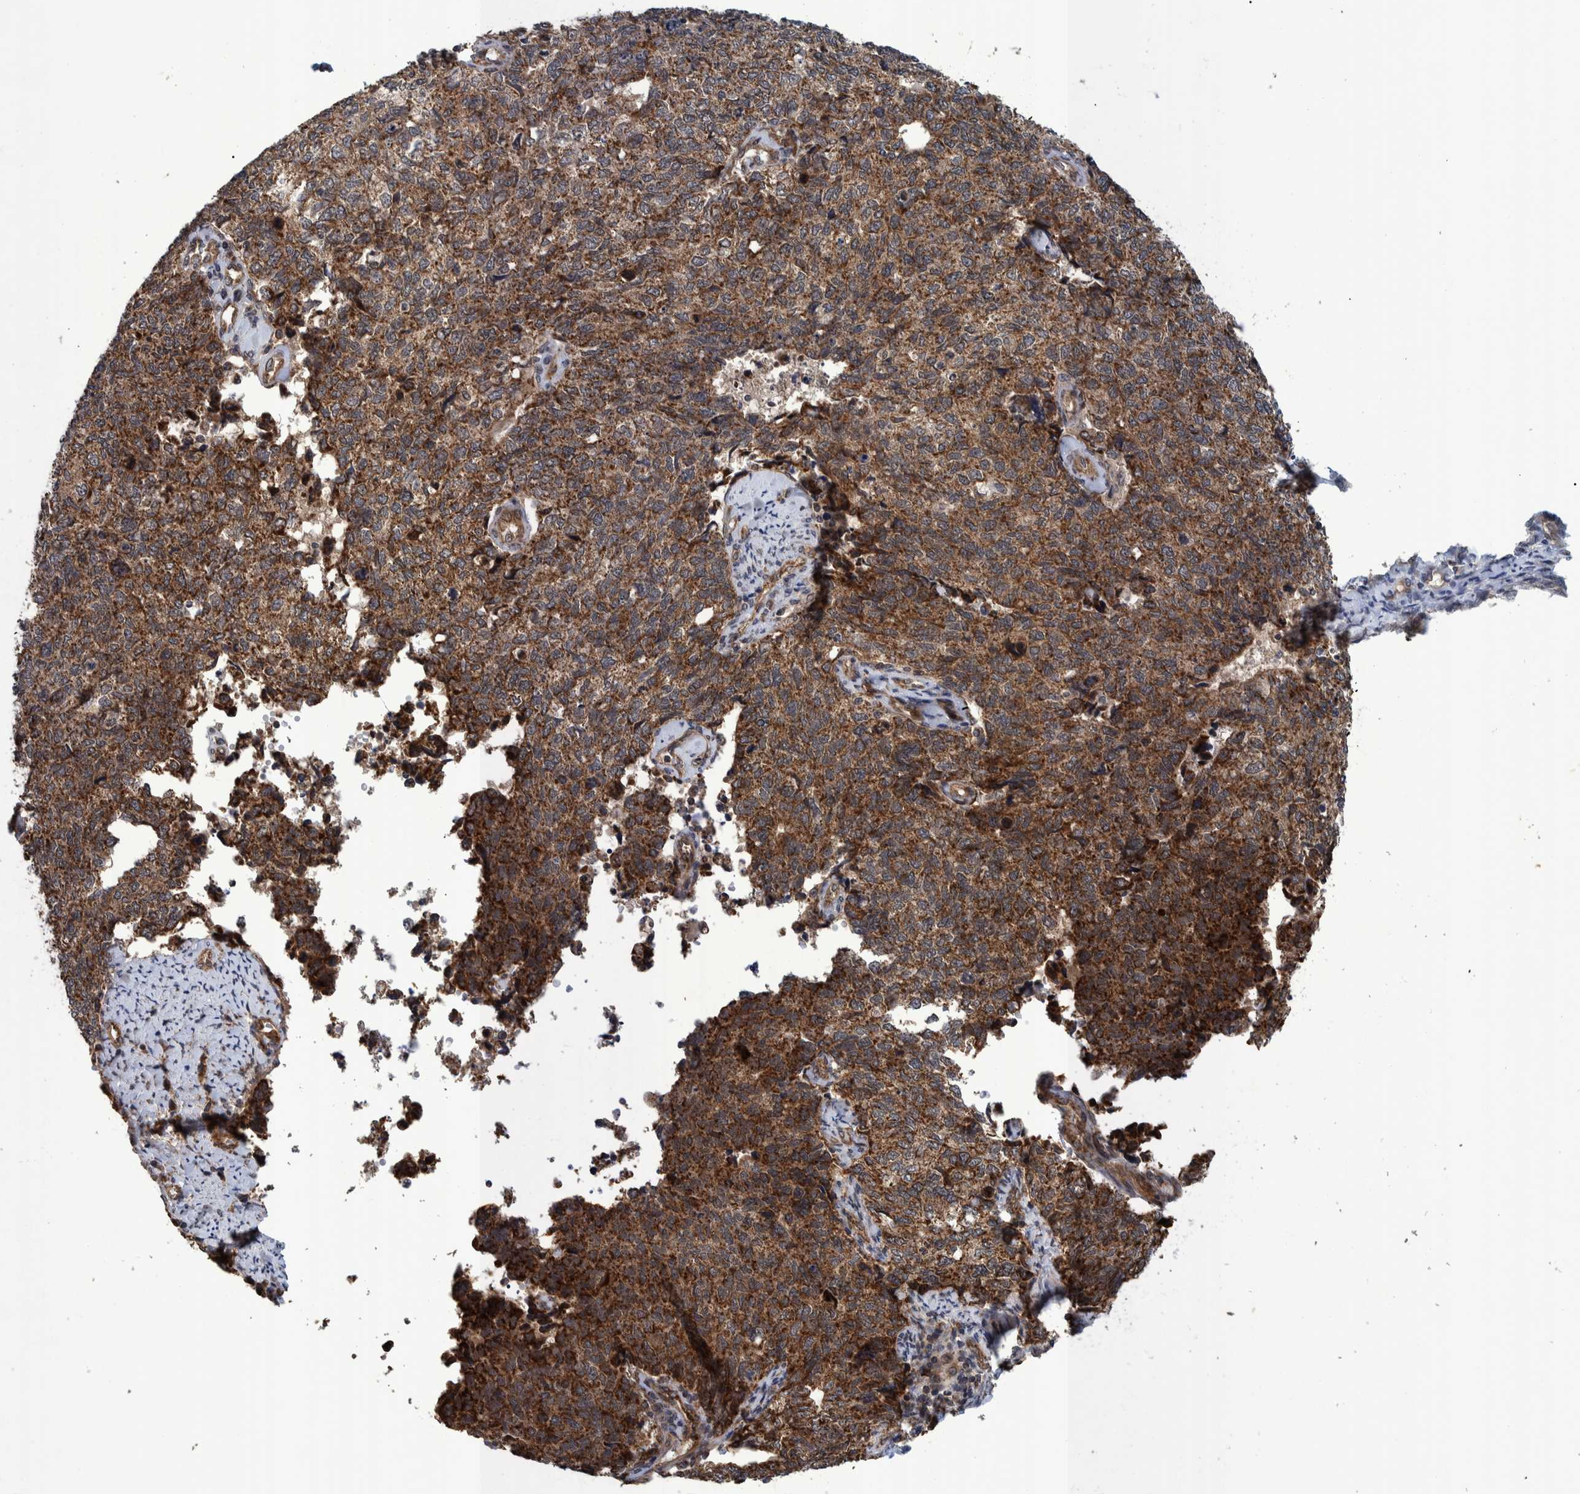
{"staining": {"intensity": "moderate", "quantity": ">75%", "location": "cytoplasmic/membranous"}, "tissue": "cervical cancer", "cell_type": "Tumor cells", "image_type": "cancer", "snomed": [{"axis": "morphology", "description": "Squamous cell carcinoma, NOS"}, {"axis": "topography", "description": "Cervix"}], "caption": "Cervical squamous cell carcinoma tissue exhibits moderate cytoplasmic/membranous expression in approximately >75% of tumor cells (Stains: DAB (3,3'-diaminobenzidine) in brown, nuclei in blue, Microscopy: brightfield microscopy at high magnification).", "gene": "MRPS7", "patient": {"sex": "female", "age": 63}}